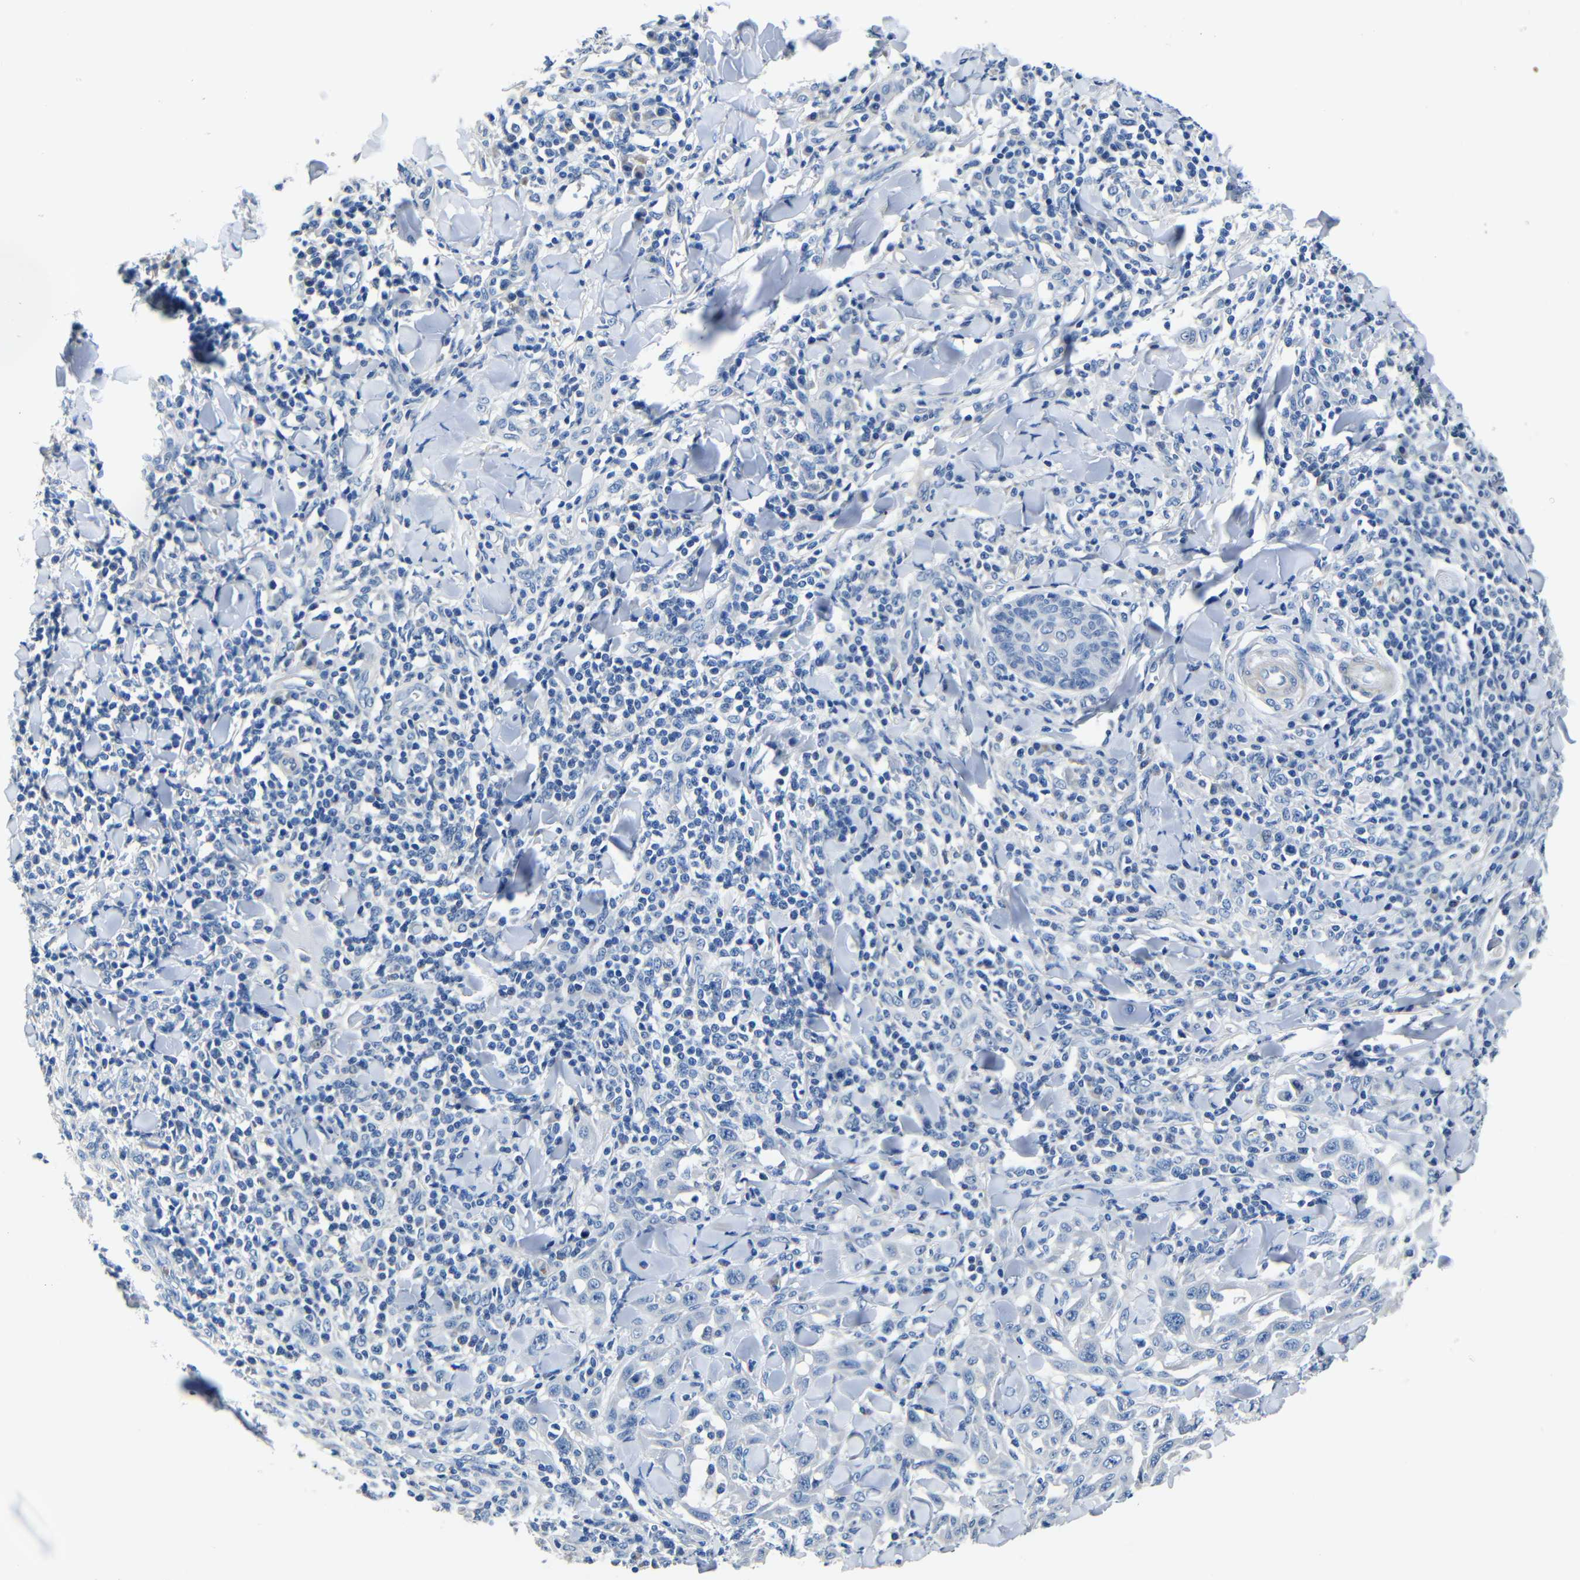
{"staining": {"intensity": "negative", "quantity": "none", "location": "none"}, "tissue": "skin cancer", "cell_type": "Tumor cells", "image_type": "cancer", "snomed": [{"axis": "morphology", "description": "Squamous cell carcinoma, NOS"}, {"axis": "topography", "description": "Skin"}], "caption": "Tumor cells are negative for protein expression in human squamous cell carcinoma (skin).", "gene": "TNFAIP1", "patient": {"sex": "male", "age": 24}}